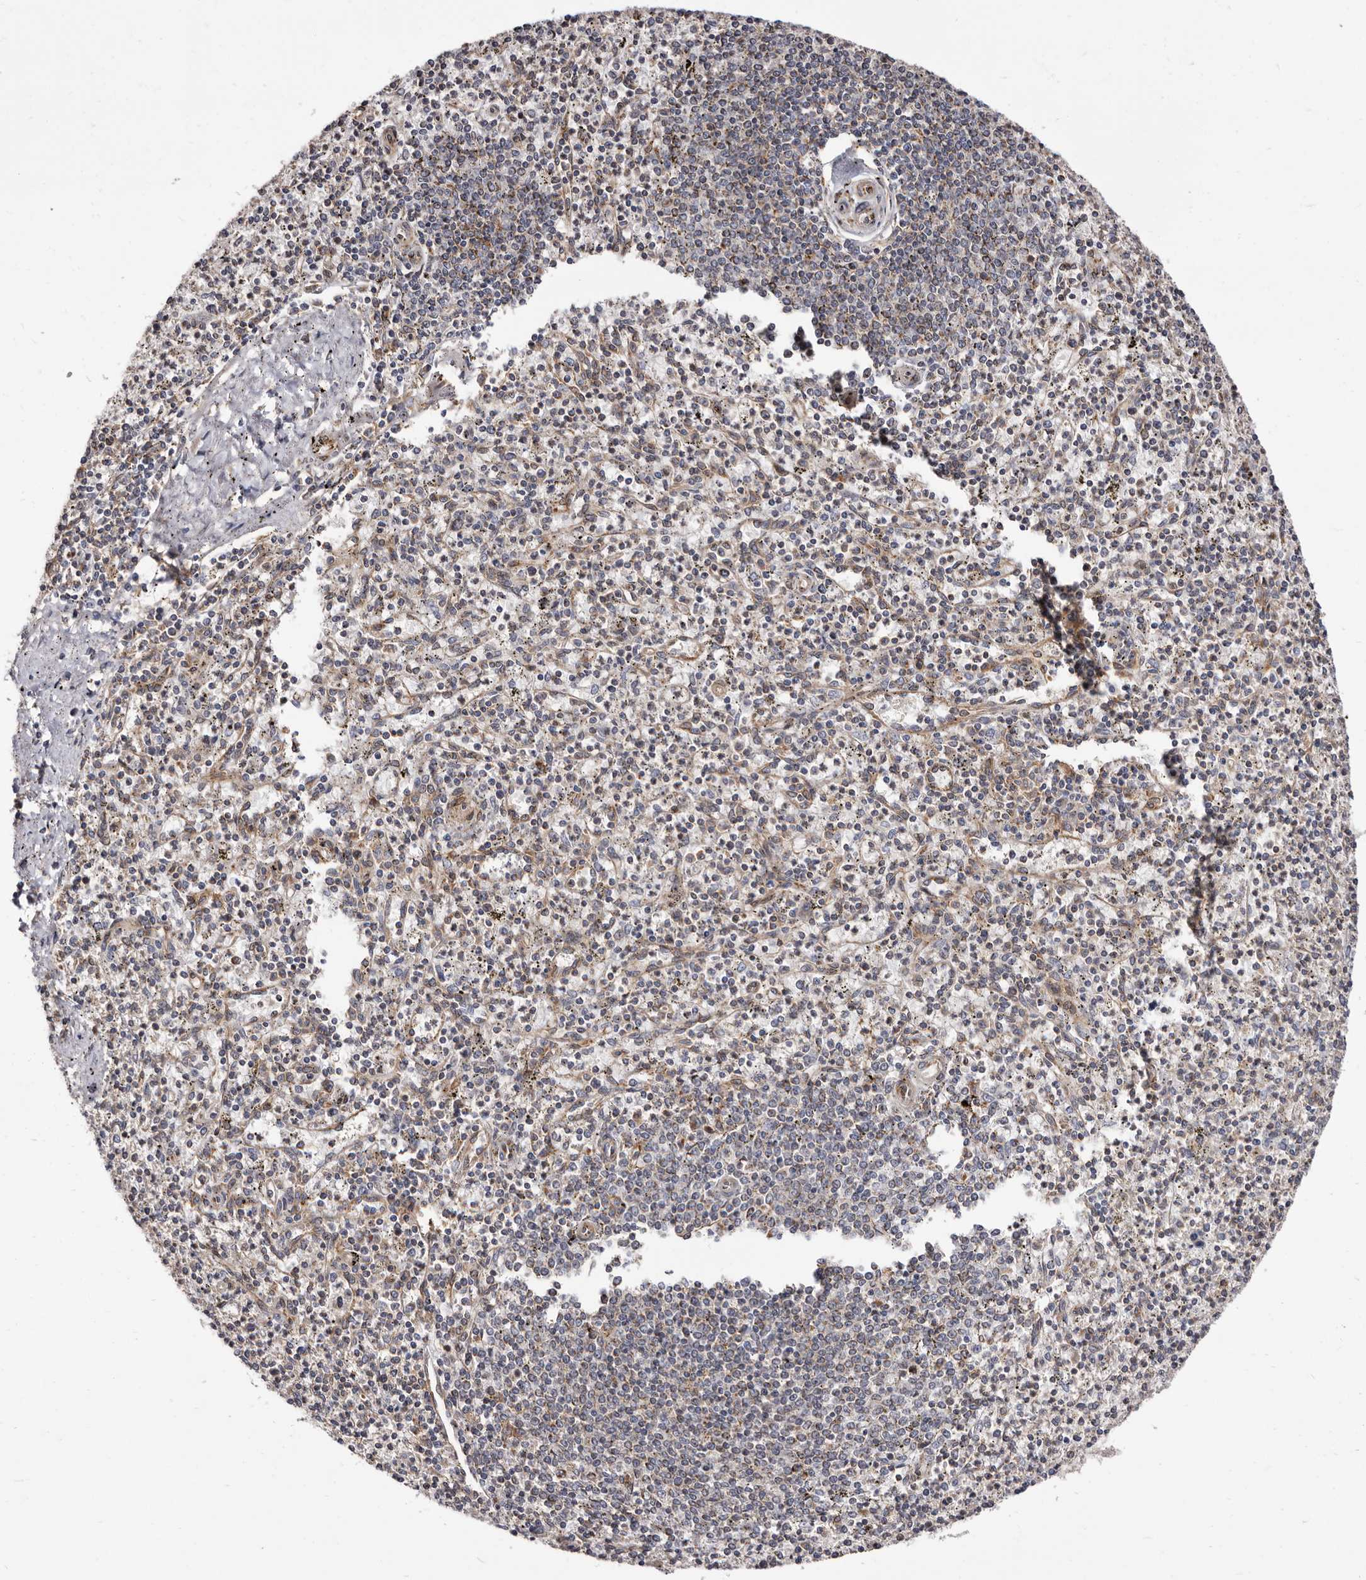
{"staining": {"intensity": "weak", "quantity": "<25%", "location": "cytoplasmic/membranous"}, "tissue": "spleen", "cell_type": "Cells in red pulp", "image_type": "normal", "snomed": [{"axis": "morphology", "description": "Normal tissue, NOS"}, {"axis": "topography", "description": "Spleen"}], "caption": "Immunohistochemistry image of normal human spleen stained for a protein (brown), which displays no expression in cells in red pulp.", "gene": "COQ8B", "patient": {"sex": "male", "age": 72}}